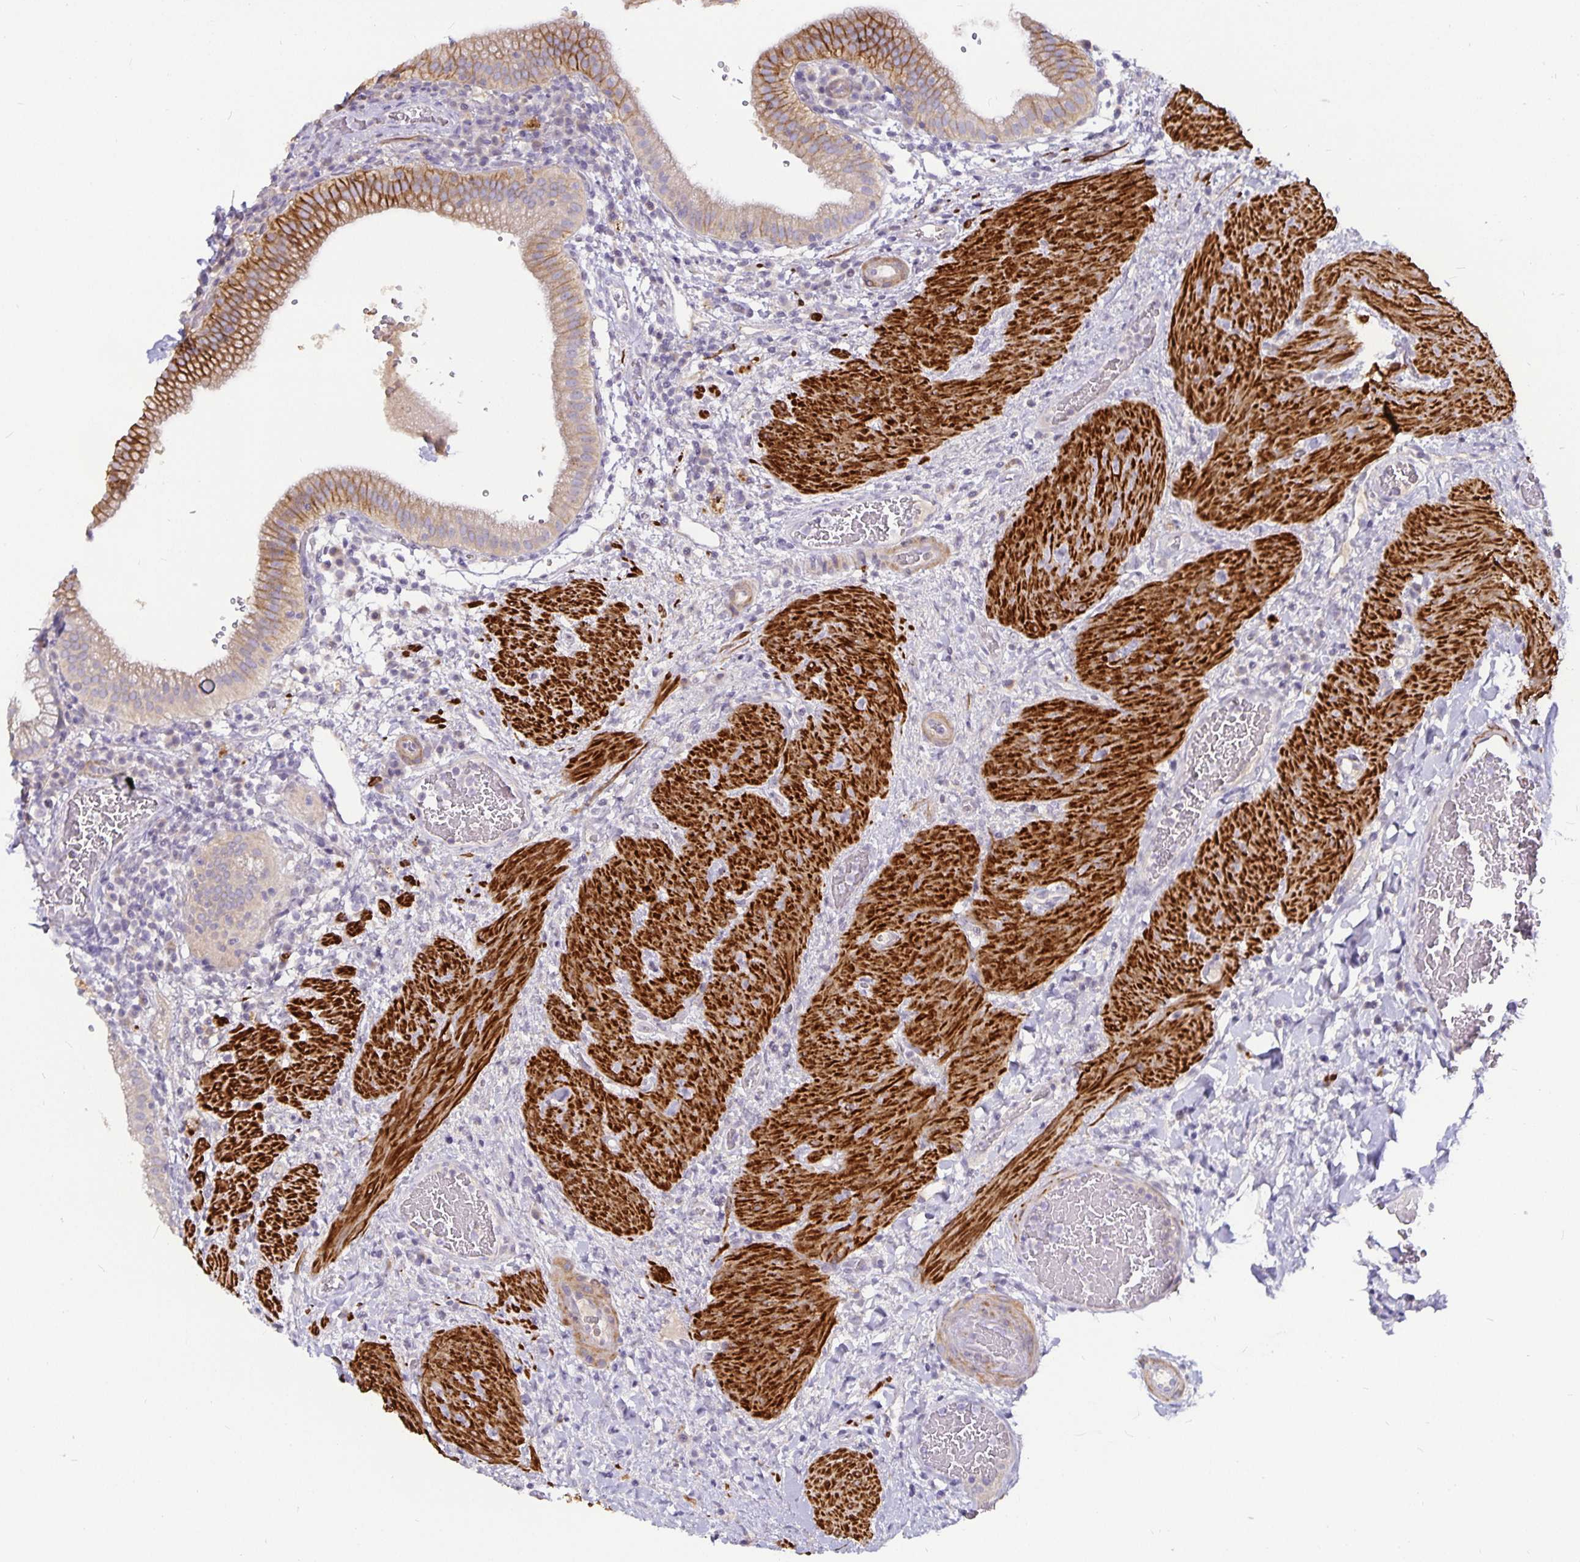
{"staining": {"intensity": "moderate", "quantity": "<25%", "location": "cytoplasmic/membranous"}, "tissue": "gallbladder", "cell_type": "Glandular cells", "image_type": "normal", "snomed": [{"axis": "morphology", "description": "Normal tissue, NOS"}, {"axis": "topography", "description": "Gallbladder"}], "caption": "Immunohistochemistry (IHC) photomicrograph of unremarkable gallbladder: human gallbladder stained using IHC exhibits low levels of moderate protein expression localized specifically in the cytoplasmic/membranous of glandular cells, appearing as a cytoplasmic/membranous brown color.", "gene": "CA12", "patient": {"sex": "male", "age": 26}}